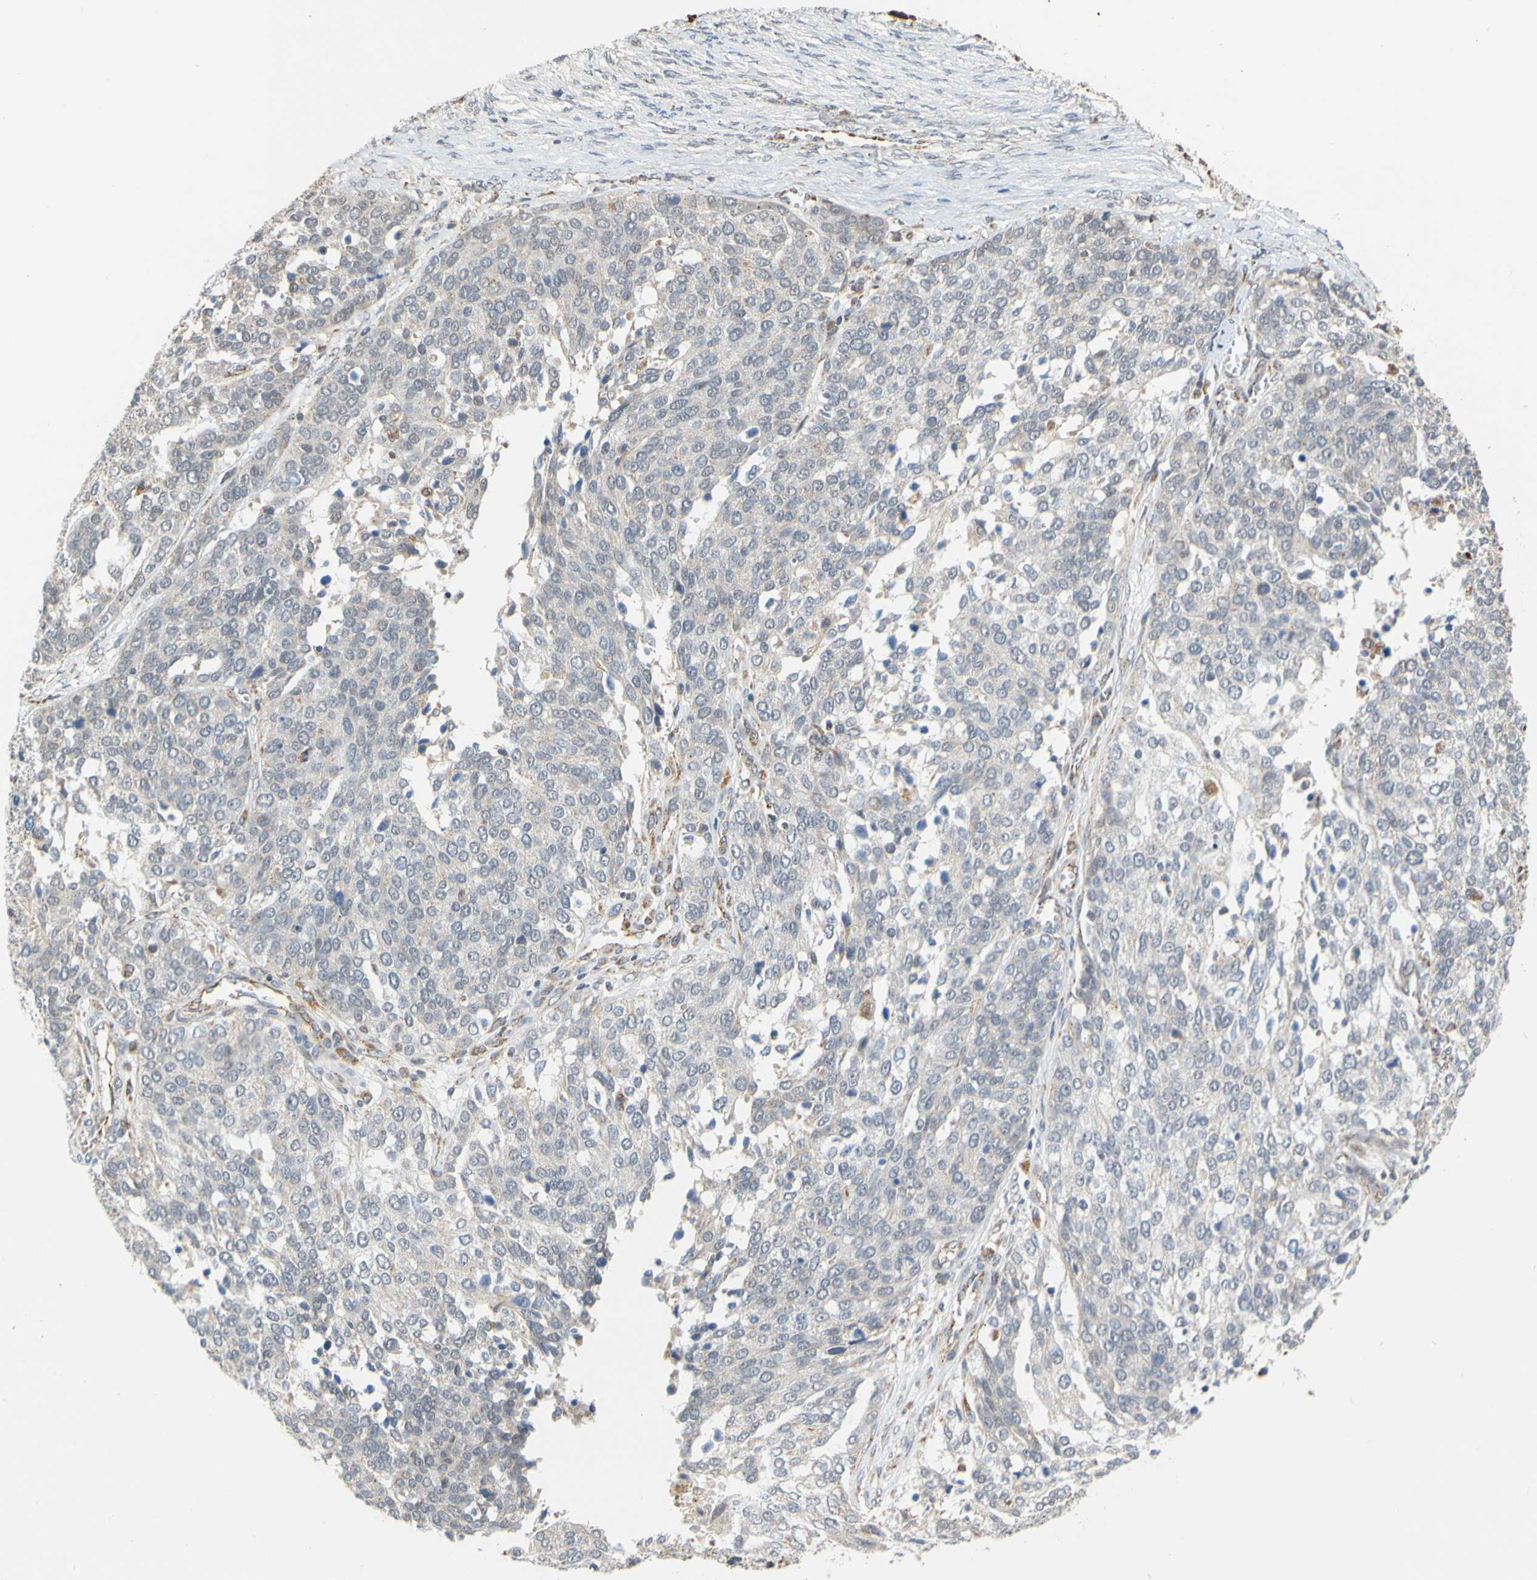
{"staining": {"intensity": "negative", "quantity": "none", "location": "none"}, "tissue": "ovarian cancer", "cell_type": "Tumor cells", "image_type": "cancer", "snomed": [{"axis": "morphology", "description": "Cystadenocarcinoma, serous, NOS"}, {"axis": "topography", "description": "Ovary"}], "caption": "A micrograph of ovarian cancer stained for a protein shows no brown staining in tumor cells. (Immunohistochemistry, brightfield microscopy, high magnification).", "gene": "SFXN3", "patient": {"sex": "female", "age": 44}}